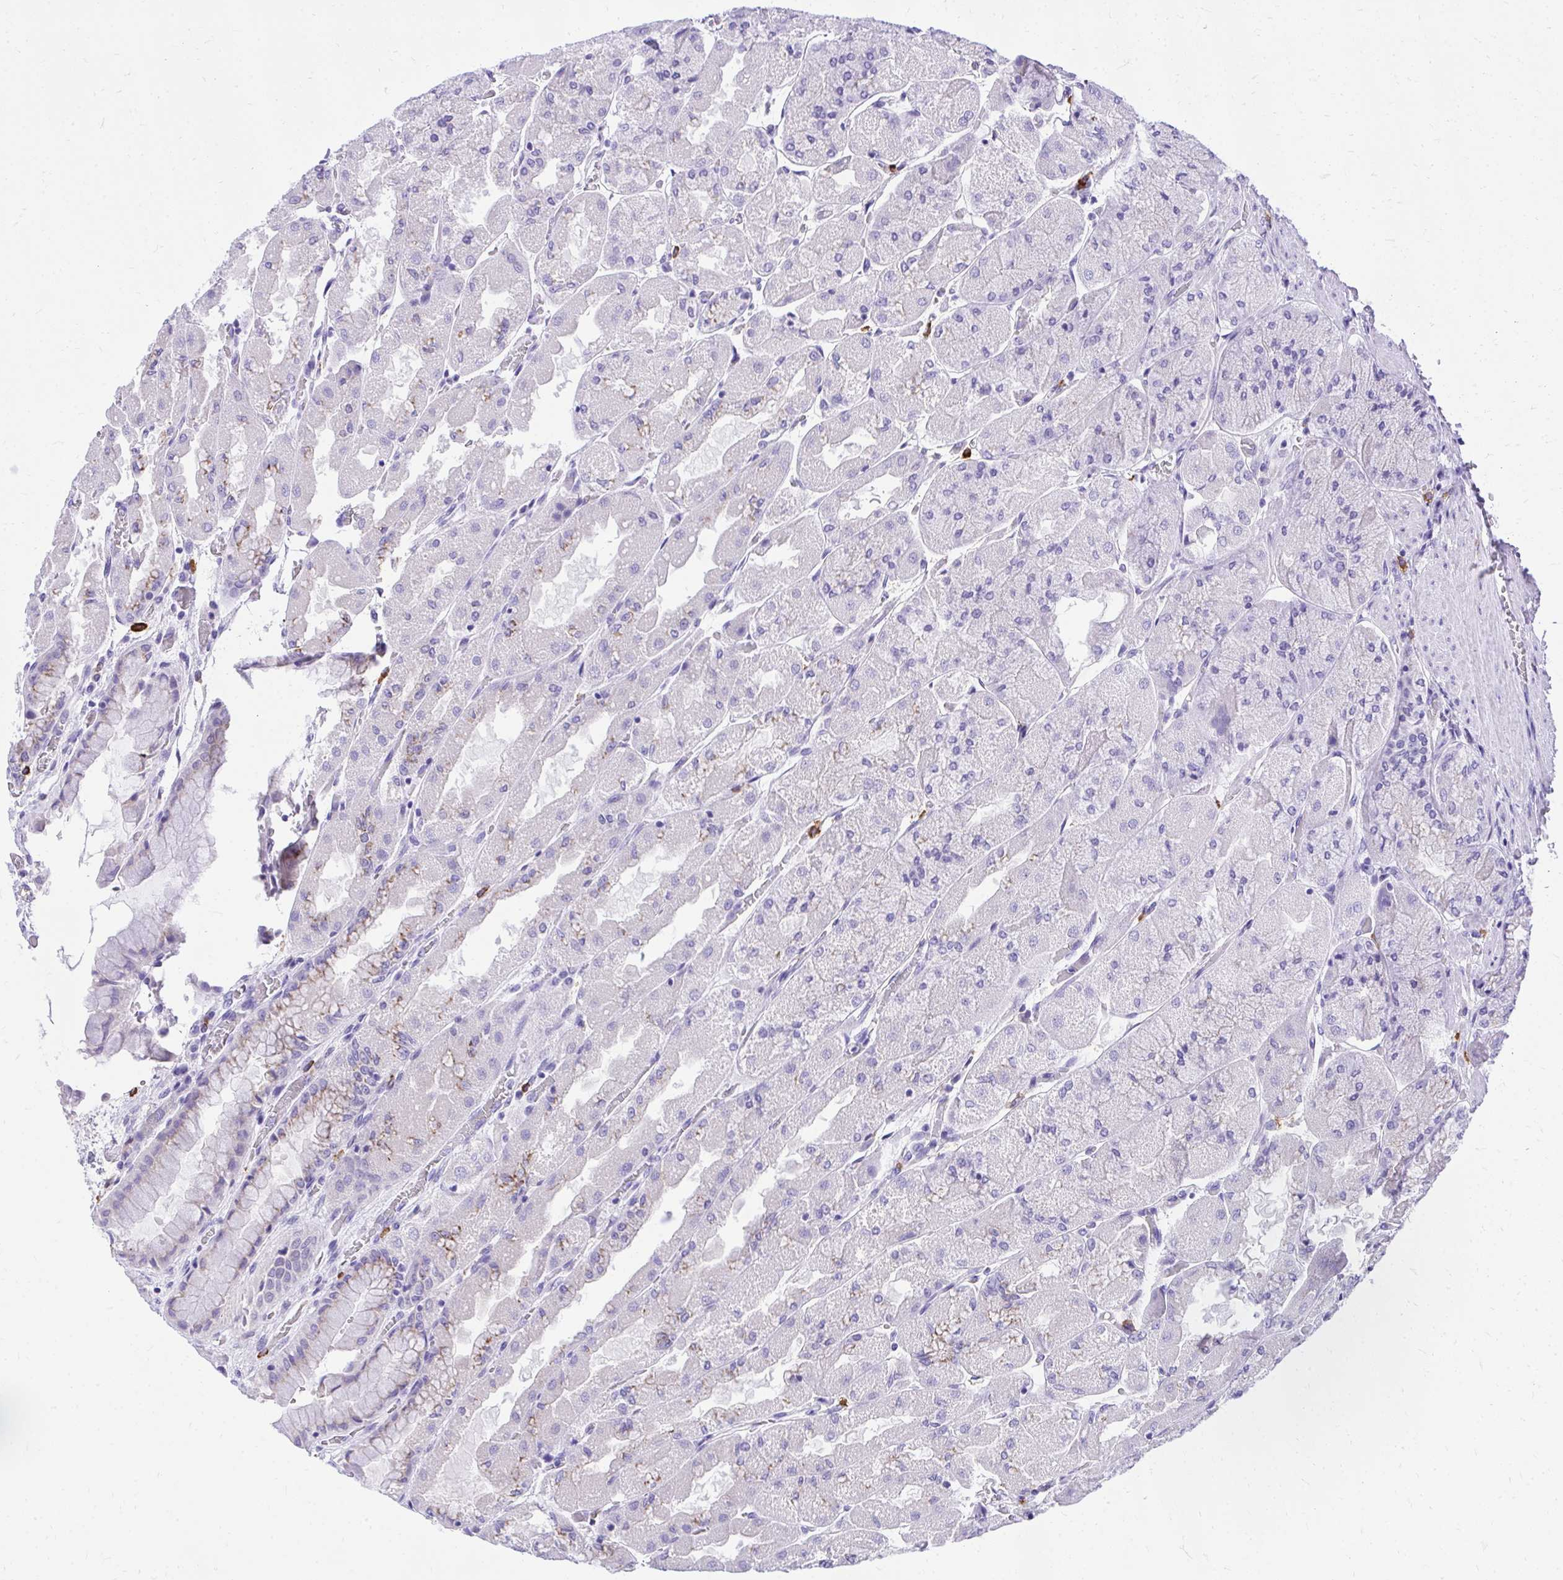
{"staining": {"intensity": "negative", "quantity": "none", "location": "none"}, "tissue": "stomach", "cell_type": "Glandular cells", "image_type": "normal", "snomed": [{"axis": "morphology", "description": "Normal tissue, NOS"}, {"axis": "topography", "description": "Stomach"}], "caption": "This is a histopathology image of immunohistochemistry (IHC) staining of benign stomach, which shows no positivity in glandular cells. (Immunohistochemistry, brightfield microscopy, high magnification).", "gene": "PSD", "patient": {"sex": "female", "age": 61}}